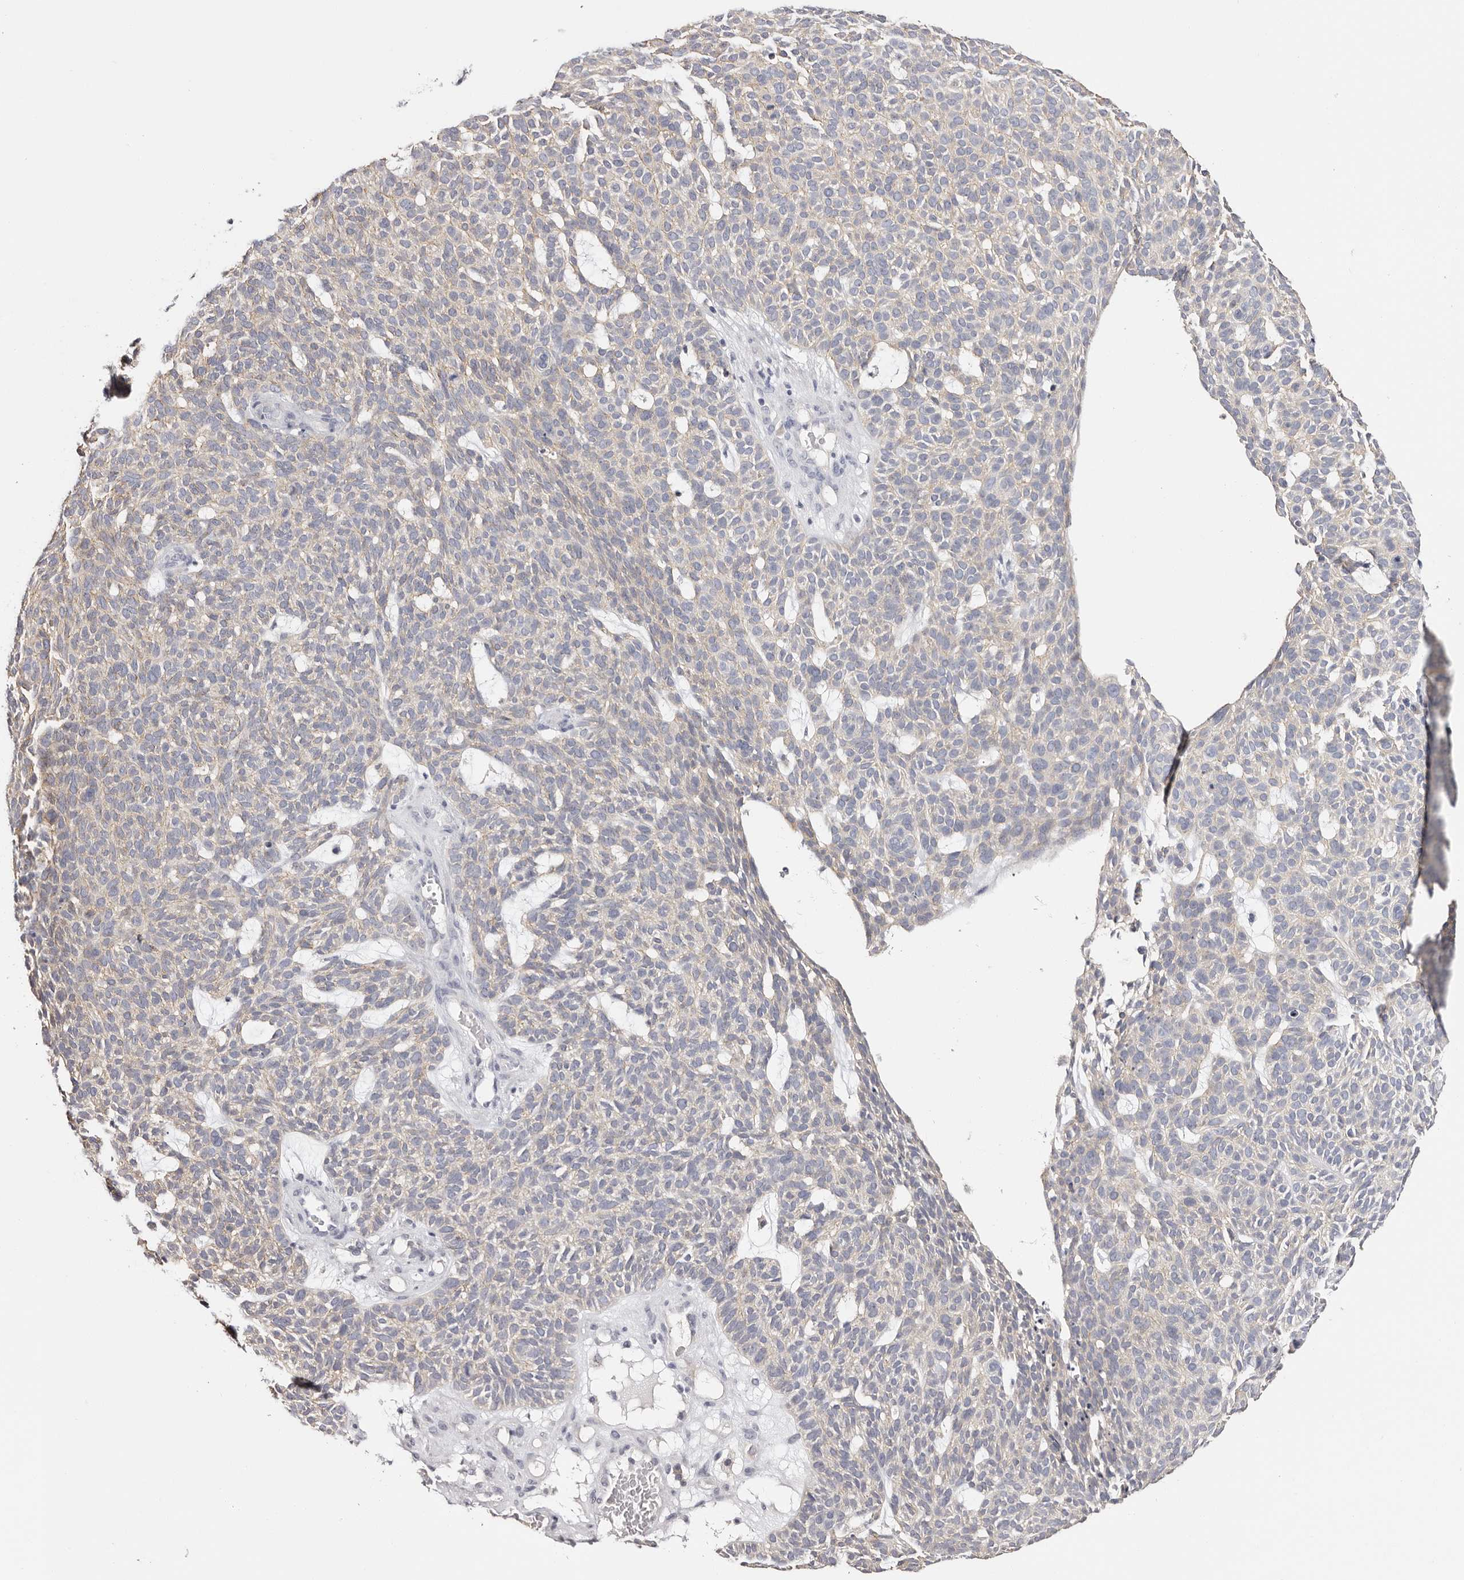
{"staining": {"intensity": "negative", "quantity": "none", "location": "none"}, "tissue": "skin cancer", "cell_type": "Tumor cells", "image_type": "cancer", "snomed": [{"axis": "morphology", "description": "Squamous cell carcinoma, NOS"}, {"axis": "topography", "description": "Skin"}], "caption": "Immunohistochemistry (IHC) photomicrograph of human skin cancer stained for a protein (brown), which demonstrates no expression in tumor cells. (Brightfield microscopy of DAB immunohistochemistry (IHC) at high magnification).", "gene": "ROM1", "patient": {"sex": "female", "age": 90}}